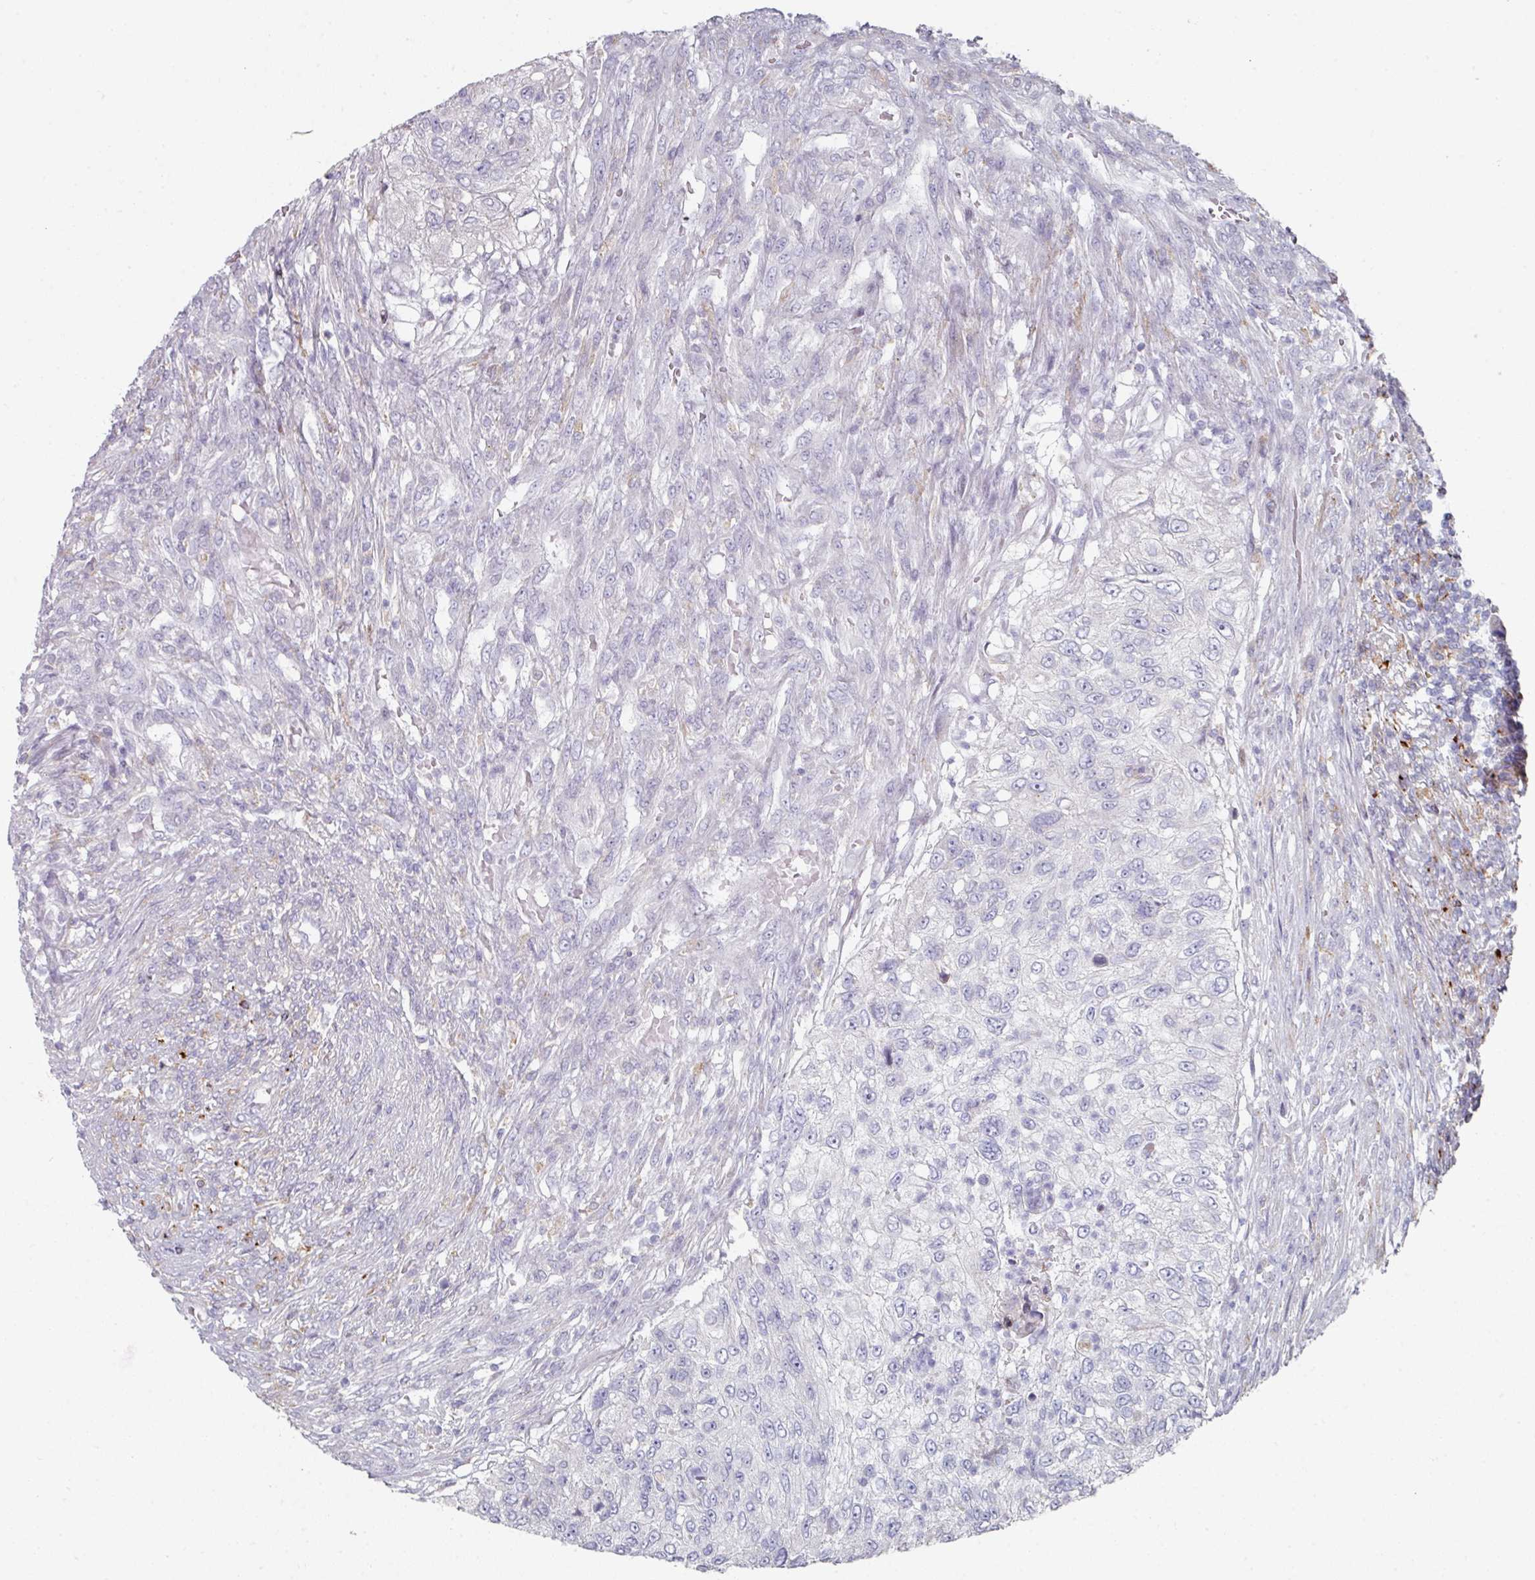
{"staining": {"intensity": "negative", "quantity": "none", "location": "none"}, "tissue": "urothelial cancer", "cell_type": "Tumor cells", "image_type": "cancer", "snomed": [{"axis": "morphology", "description": "Urothelial carcinoma, High grade"}, {"axis": "topography", "description": "Urinary bladder"}], "caption": "Immunohistochemistry (IHC) of high-grade urothelial carcinoma displays no expression in tumor cells. (DAB (3,3'-diaminobenzidine) IHC, high magnification).", "gene": "WSB2", "patient": {"sex": "female", "age": 60}}